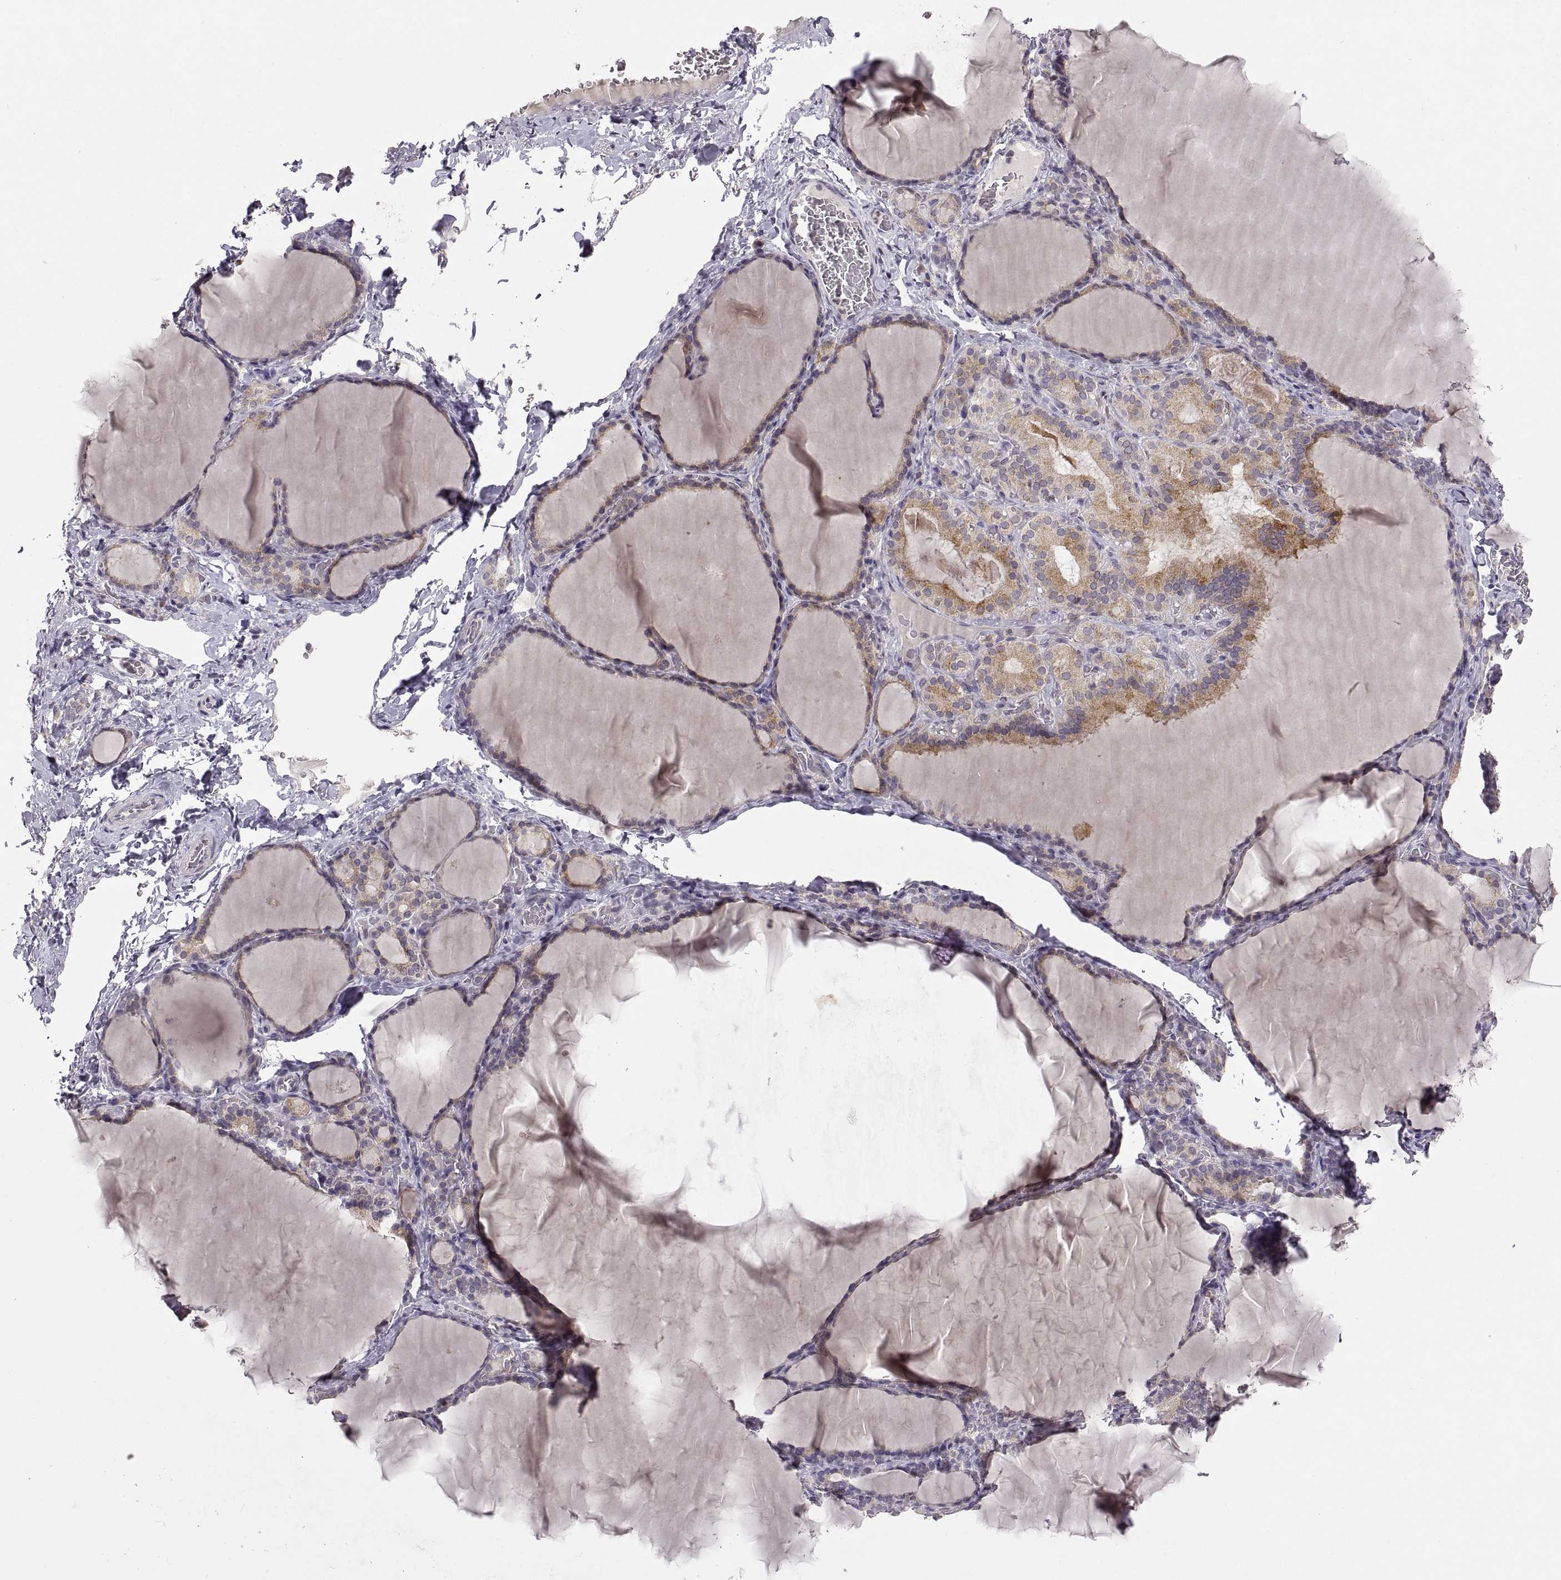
{"staining": {"intensity": "weak", "quantity": ">75%", "location": "cytoplasmic/membranous"}, "tissue": "thyroid gland", "cell_type": "Glandular cells", "image_type": "normal", "snomed": [{"axis": "morphology", "description": "Normal tissue, NOS"}, {"axis": "morphology", "description": "Hyperplasia, NOS"}, {"axis": "topography", "description": "Thyroid gland"}], "caption": "Protein staining of unremarkable thyroid gland demonstrates weak cytoplasmic/membranous positivity in about >75% of glandular cells. The staining was performed using DAB (3,3'-diaminobenzidine) to visualize the protein expression in brown, while the nuclei were stained in blue with hematoxylin (Magnification: 20x).", "gene": "HMGCR", "patient": {"sex": "female", "age": 27}}